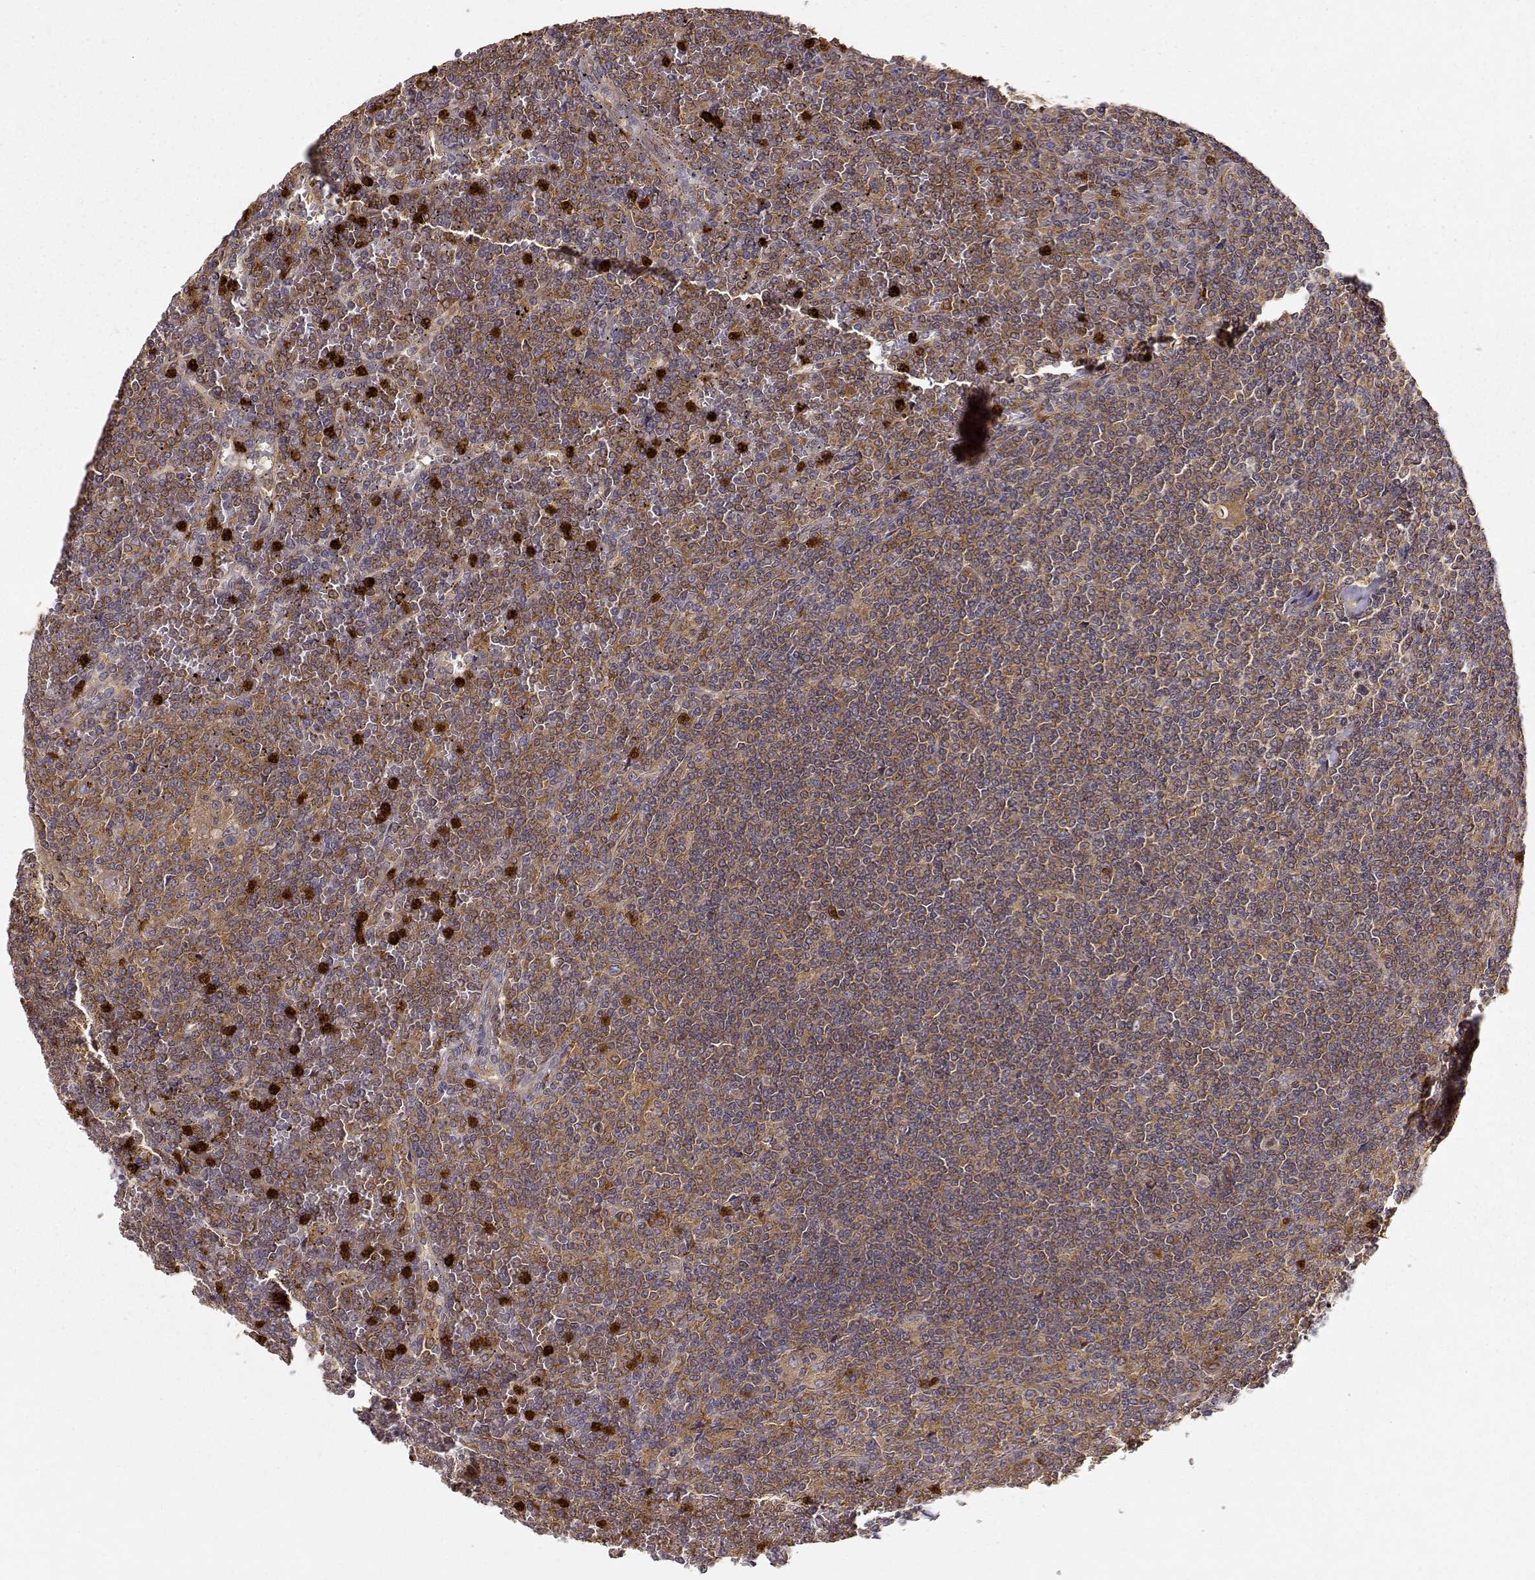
{"staining": {"intensity": "moderate", "quantity": ">75%", "location": "cytoplasmic/membranous"}, "tissue": "lymphoma", "cell_type": "Tumor cells", "image_type": "cancer", "snomed": [{"axis": "morphology", "description": "Malignant lymphoma, non-Hodgkin's type, Low grade"}, {"axis": "topography", "description": "Spleen"}], "caption": "Low-grade malignant lymphoma, non-Hodgkin's type tissue demonstrates moderate cytoplasmic/membranous positivity in about >75% of tumor cells", "gene": "ARHGEF2", "patient": {"sex": "female", "age": 19}}